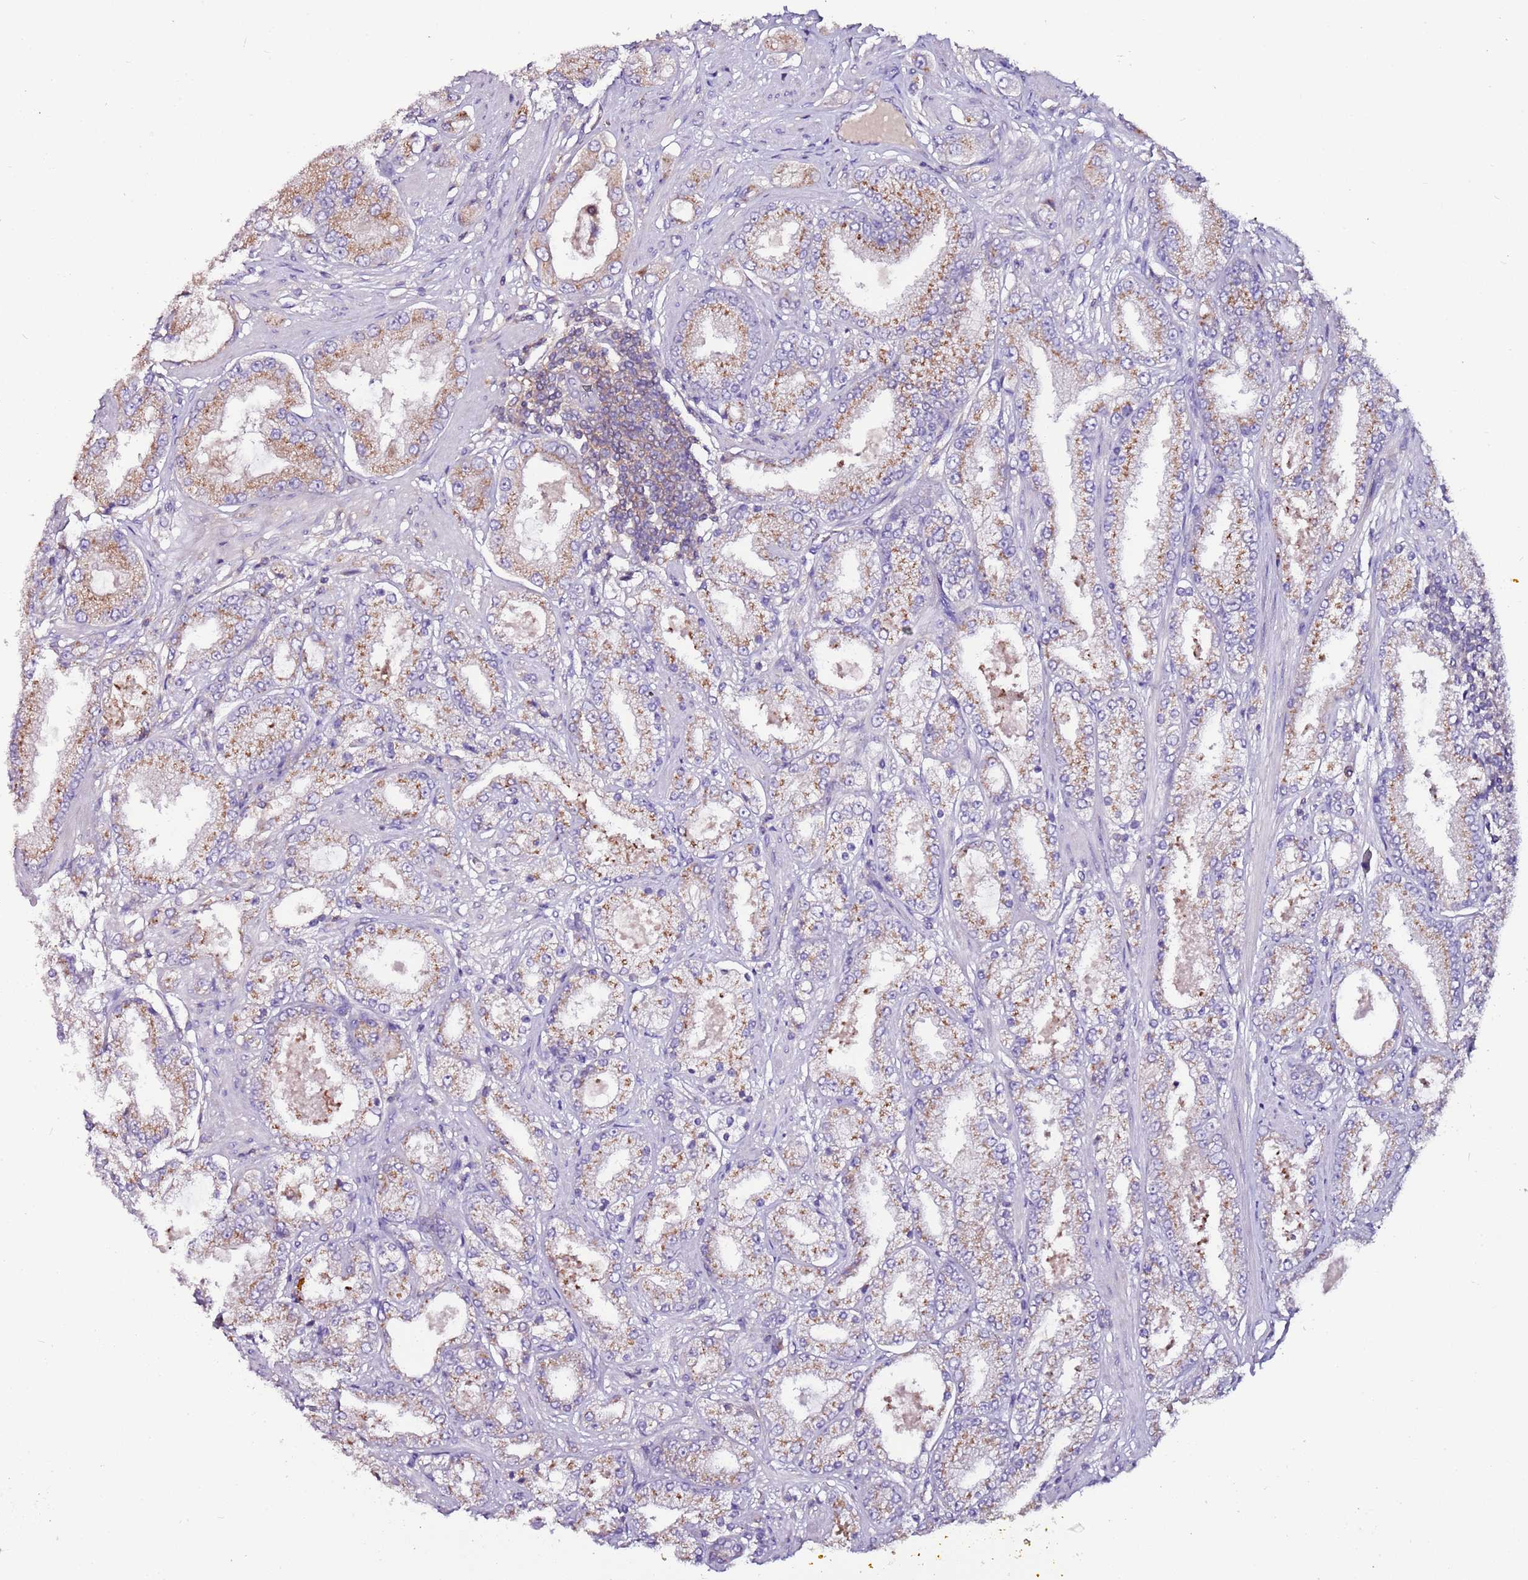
{"staining": {"intensity": "moderate", "quantity": ">75%", "location": "cytoplasmic/membranous"}, "tissue": "prostate cancer", "cell_type": "Tumor cells", "image_type": "cancer", "snomed": [{"axis": "morphology", "description": "Adenocarcinoma, High grade"}, {"axis": "topography", "description": "Prostate"}], "caption": "Immunohistochemistry (IHC) (DAB (3,3'-diaminobenzidine)) staining of human prostate cancer (adenocarcinoma (high-grade)) reveals moderate cytoplasmic/membranous protein positivity in approximately >75% of tumor cells.", "gene": "IGIP", "patient": {"sex": "male", "age": 68}}